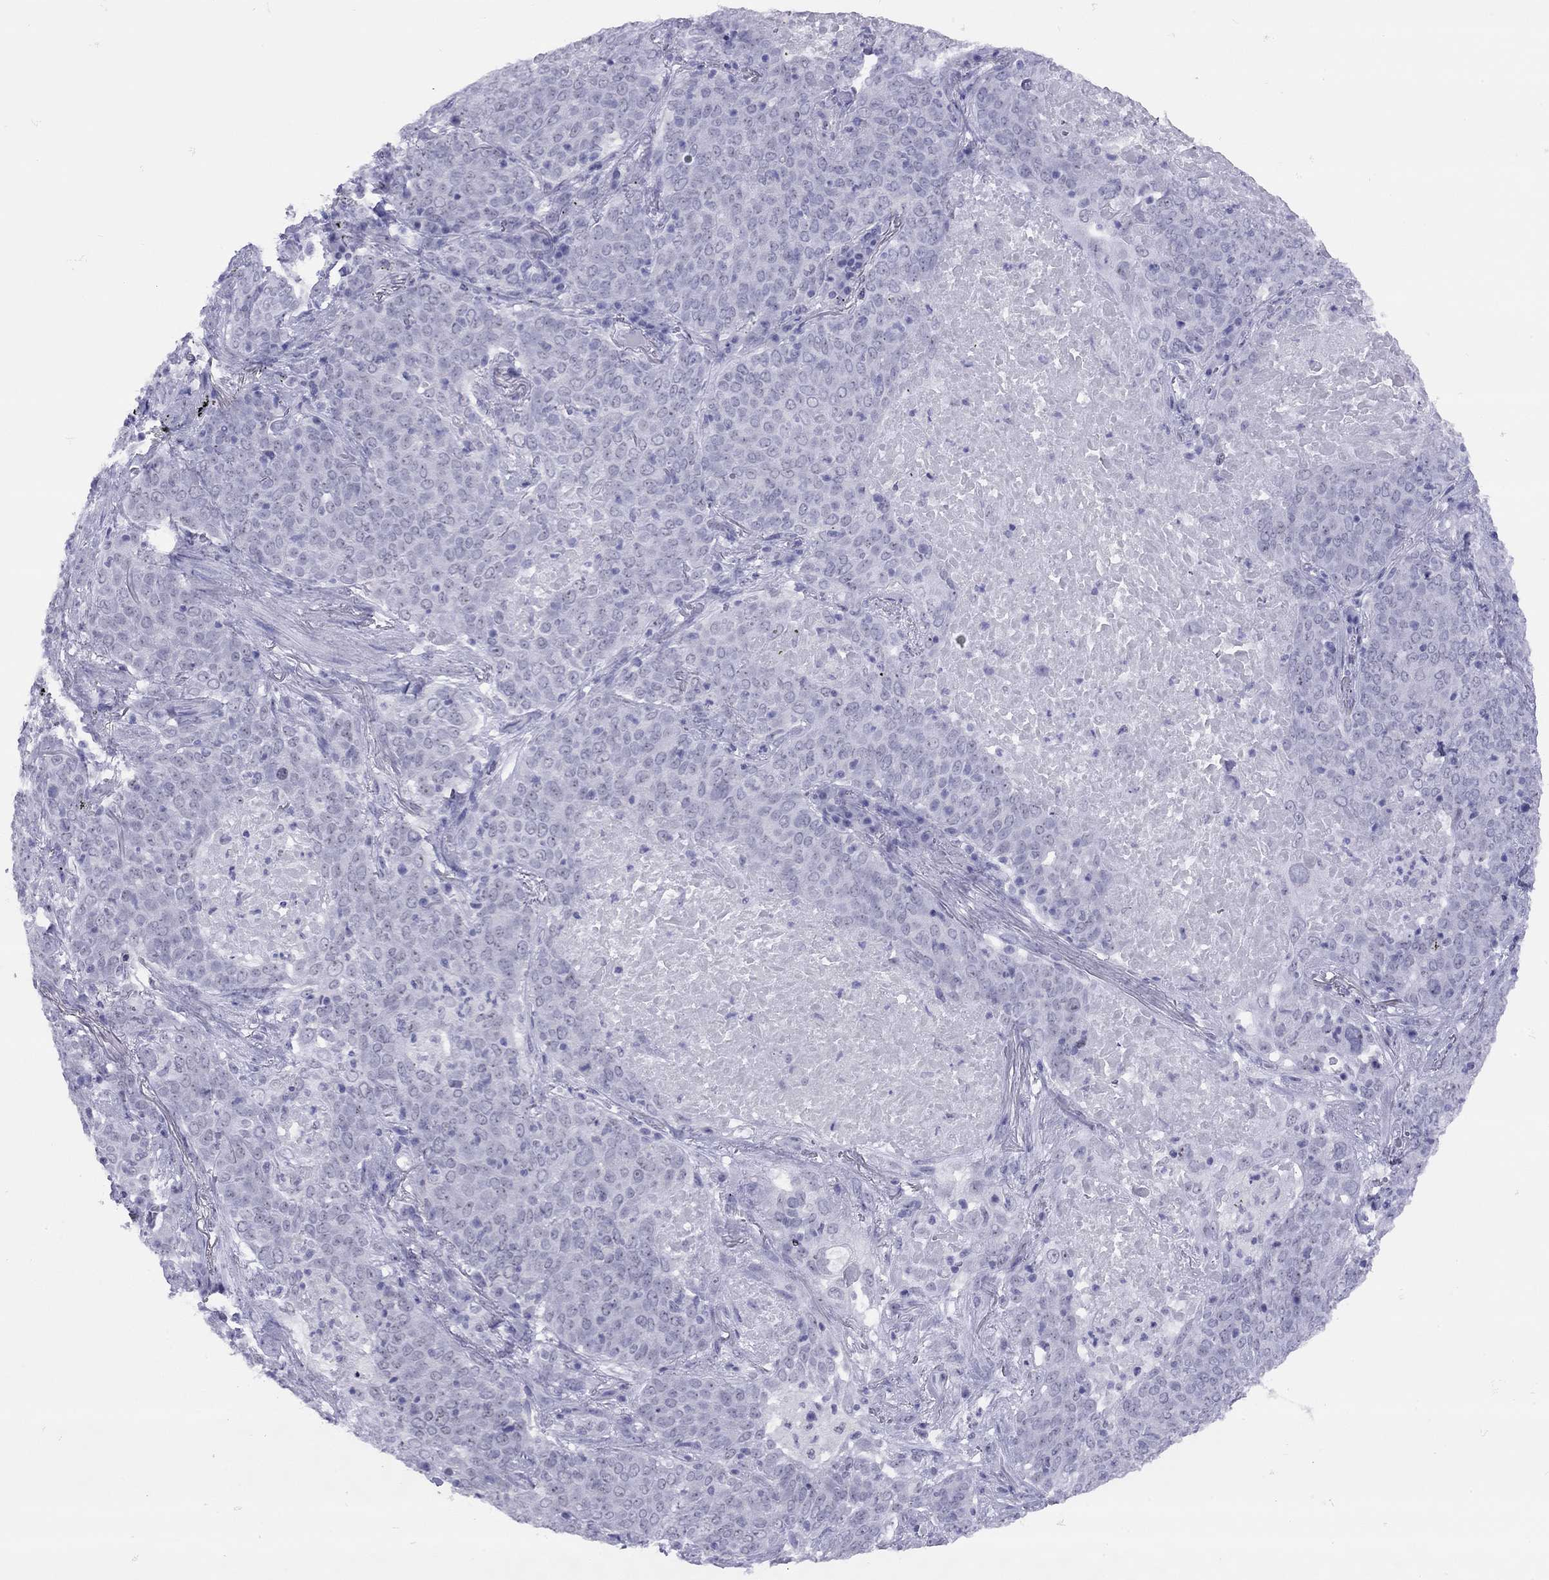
{"staining": {"intensity": "negative", "quantity": "none", "location": "none"}, "tissue": "lung cancer", "cell_type": "Tumor cells", "image_type": "cancer", "snomed": [{"axis": "morphology", "description": "Squamous cell carcinoma, NOS"}, {"axis": "topography", "description": "Lung"}], "caption": "DAB (3,3'-diaminobenzidine) immunohistochemical staining of human lung cancer (squamous cell carcinoma) reveals no significant expression in tumor cells. Brightfield microscopy of IHC stained with DAB (brown) and hematoxylin (blue), captured at high magnification.", "gene": "LYAR", "patient": {"sex": "male", "age": 82}}